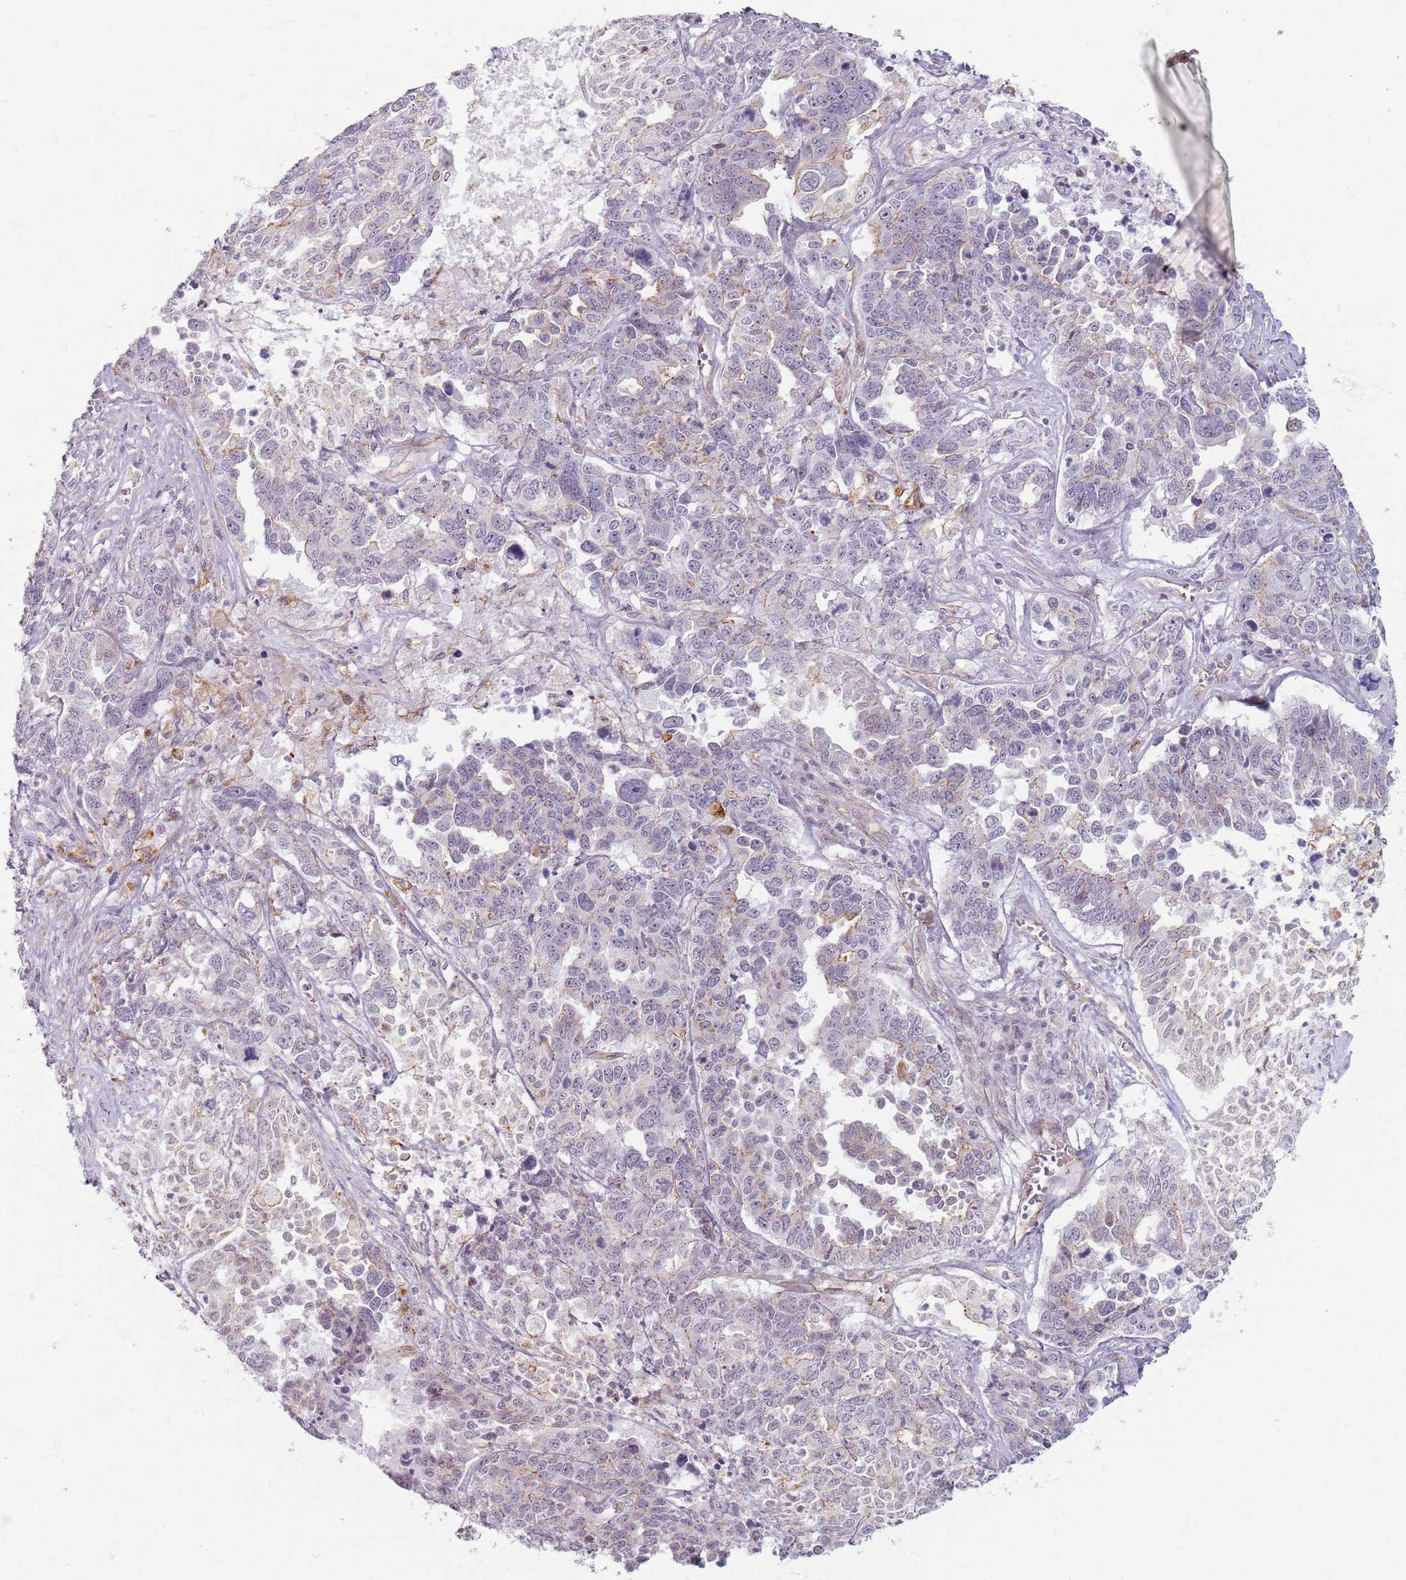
{"staining": {"intensity": "negative", "quantity": "none", "location": "none"}, "tissue": "ovarian cancer", "cell_type": "Tumor cells", "image_type": "cancer", "snomed": [{"axis": "morphology", "description": "Carcinoma, endometroid"}, {"axis": "topography", "description": "Ovary"}], "caption": "This is a histopathology image of immunohistochemistry staining of ovarian endometroid carcinoma, which shows no staining in tumor cells.", "gene": "KCNA5", "patient": {"sex": "female", "age": 62}}